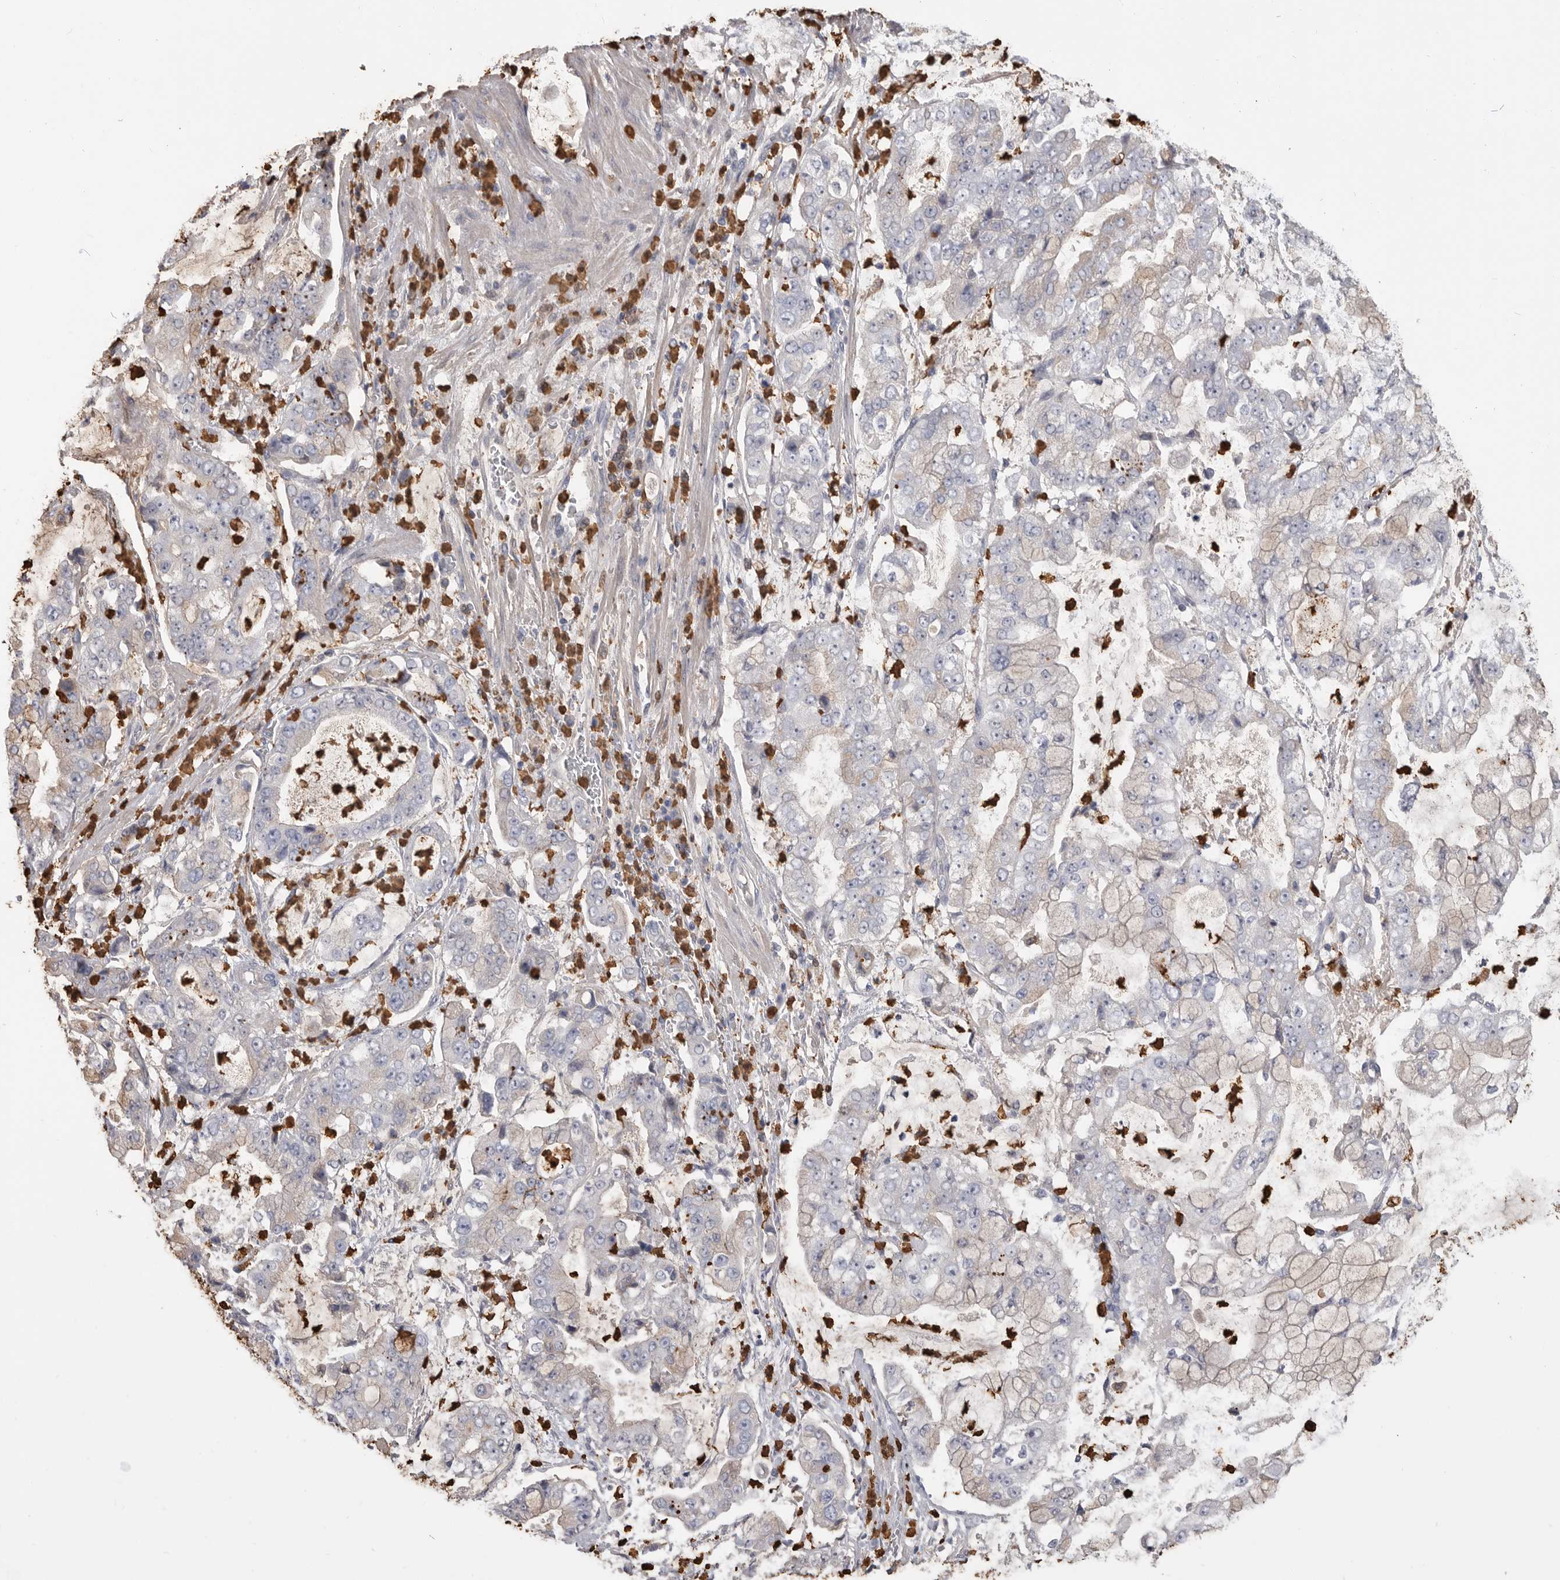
{"staining": {"intensity": "negative", "quantity": "none", "location": "none"}, "tissue": "stomach cancer", "cell_type": "Tumor cells", "image_type": "cancer", "snomed": [{"axis": "morphology", "description": "Adenocarcinoma, NOS"}, {"axis": "topography", "description": "Stomach"}], "caption": "Histopathology image shows no significant protein positivity in tumor cells of stomach adenocarcinoma. Nuclei are stained in blue.", "gene": "CYB561D1", "patient": {"sex": "male", "age": 76}}